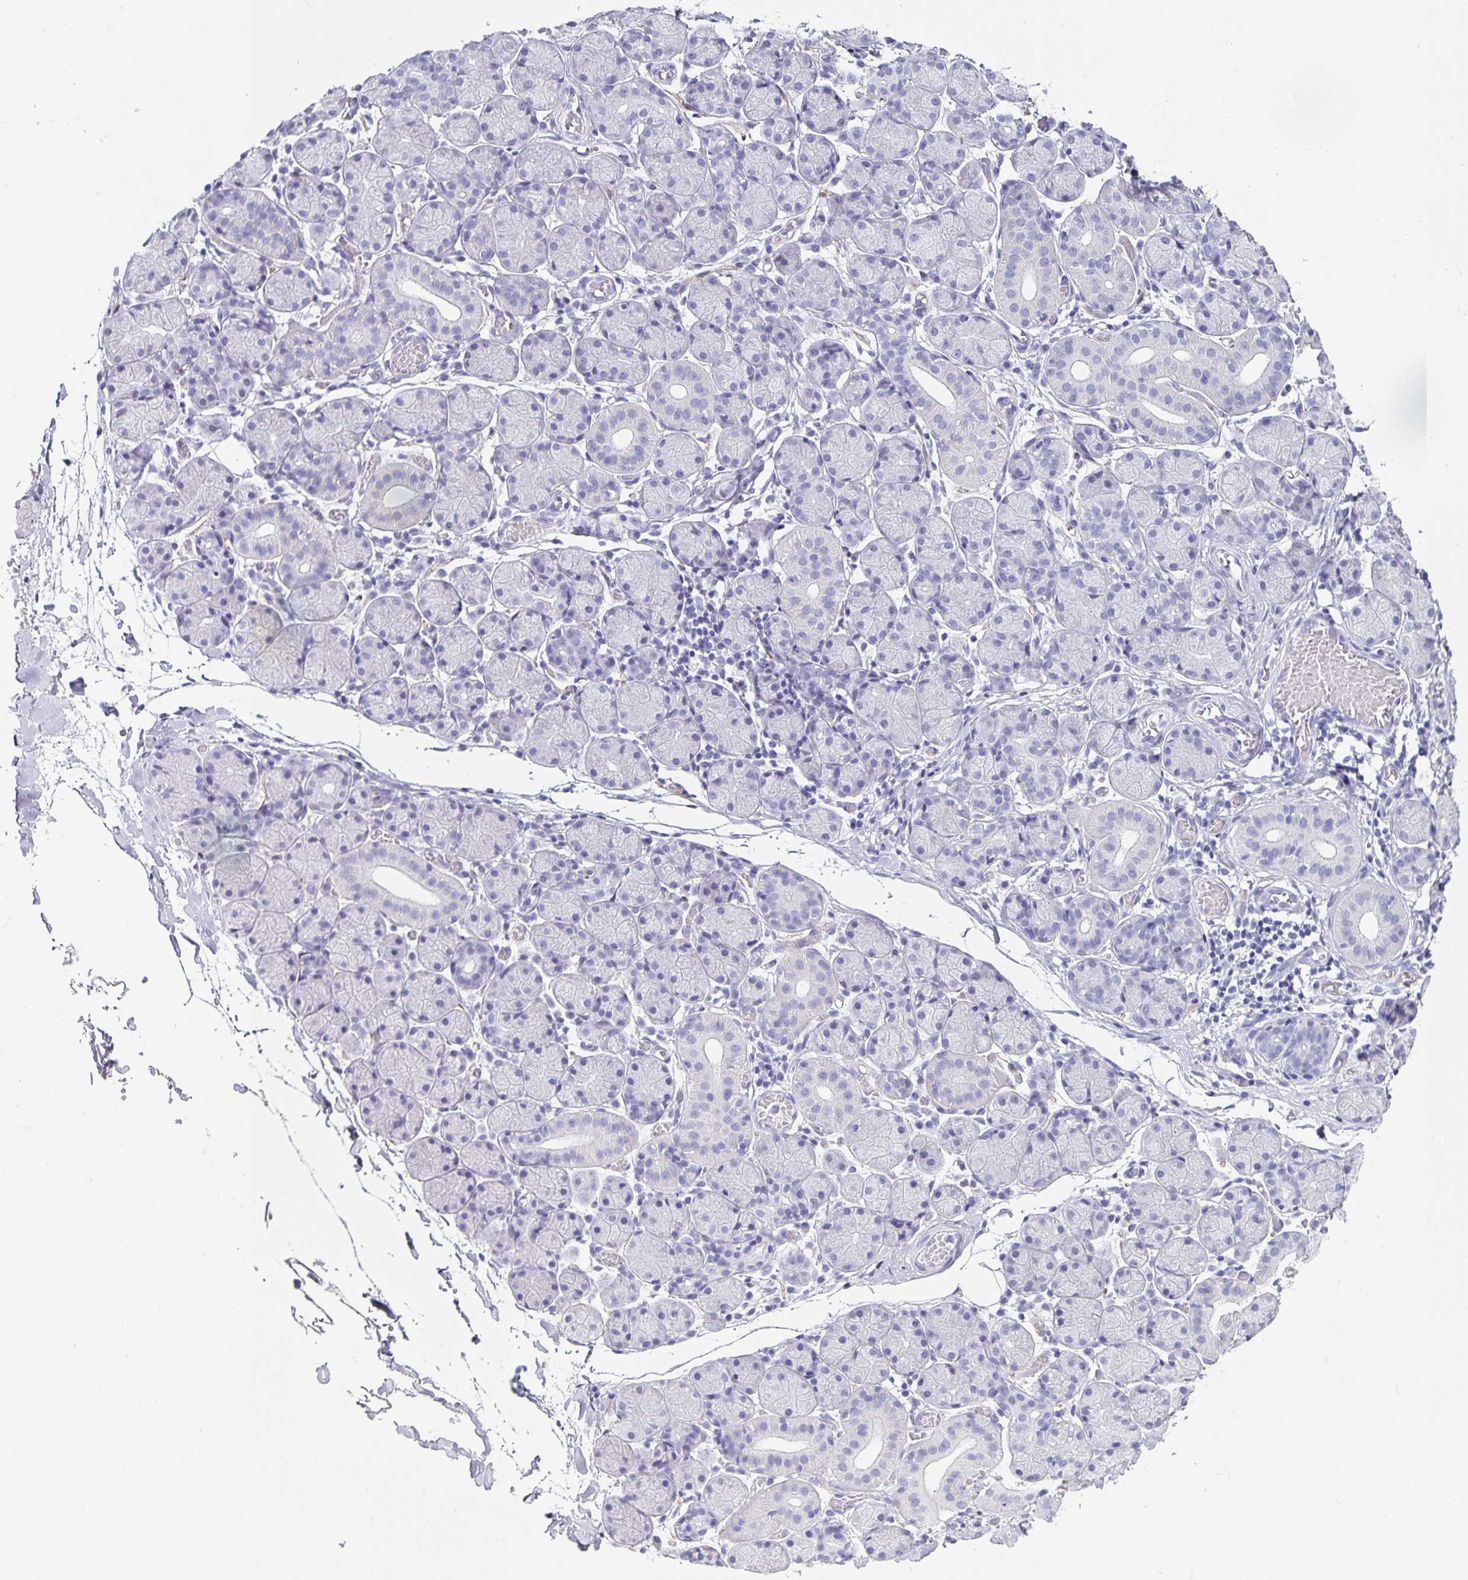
{"staining": {"intensity": "negative", "quantity": "none", "location": "none"}, "tissue": "salivary gland", "cell_type": "Glandular cells", "image_type": "normal", "snomed": [{"axis": "morphology", "description": "Normal tissue, NOS"}, {"axis": "topography", "description": "Salivary gland"}], "caption": "There is no significant staining in glandular cells of salivary gland.", "gene": "CHGA", "patient": {"sex": "female", "age": 24}}